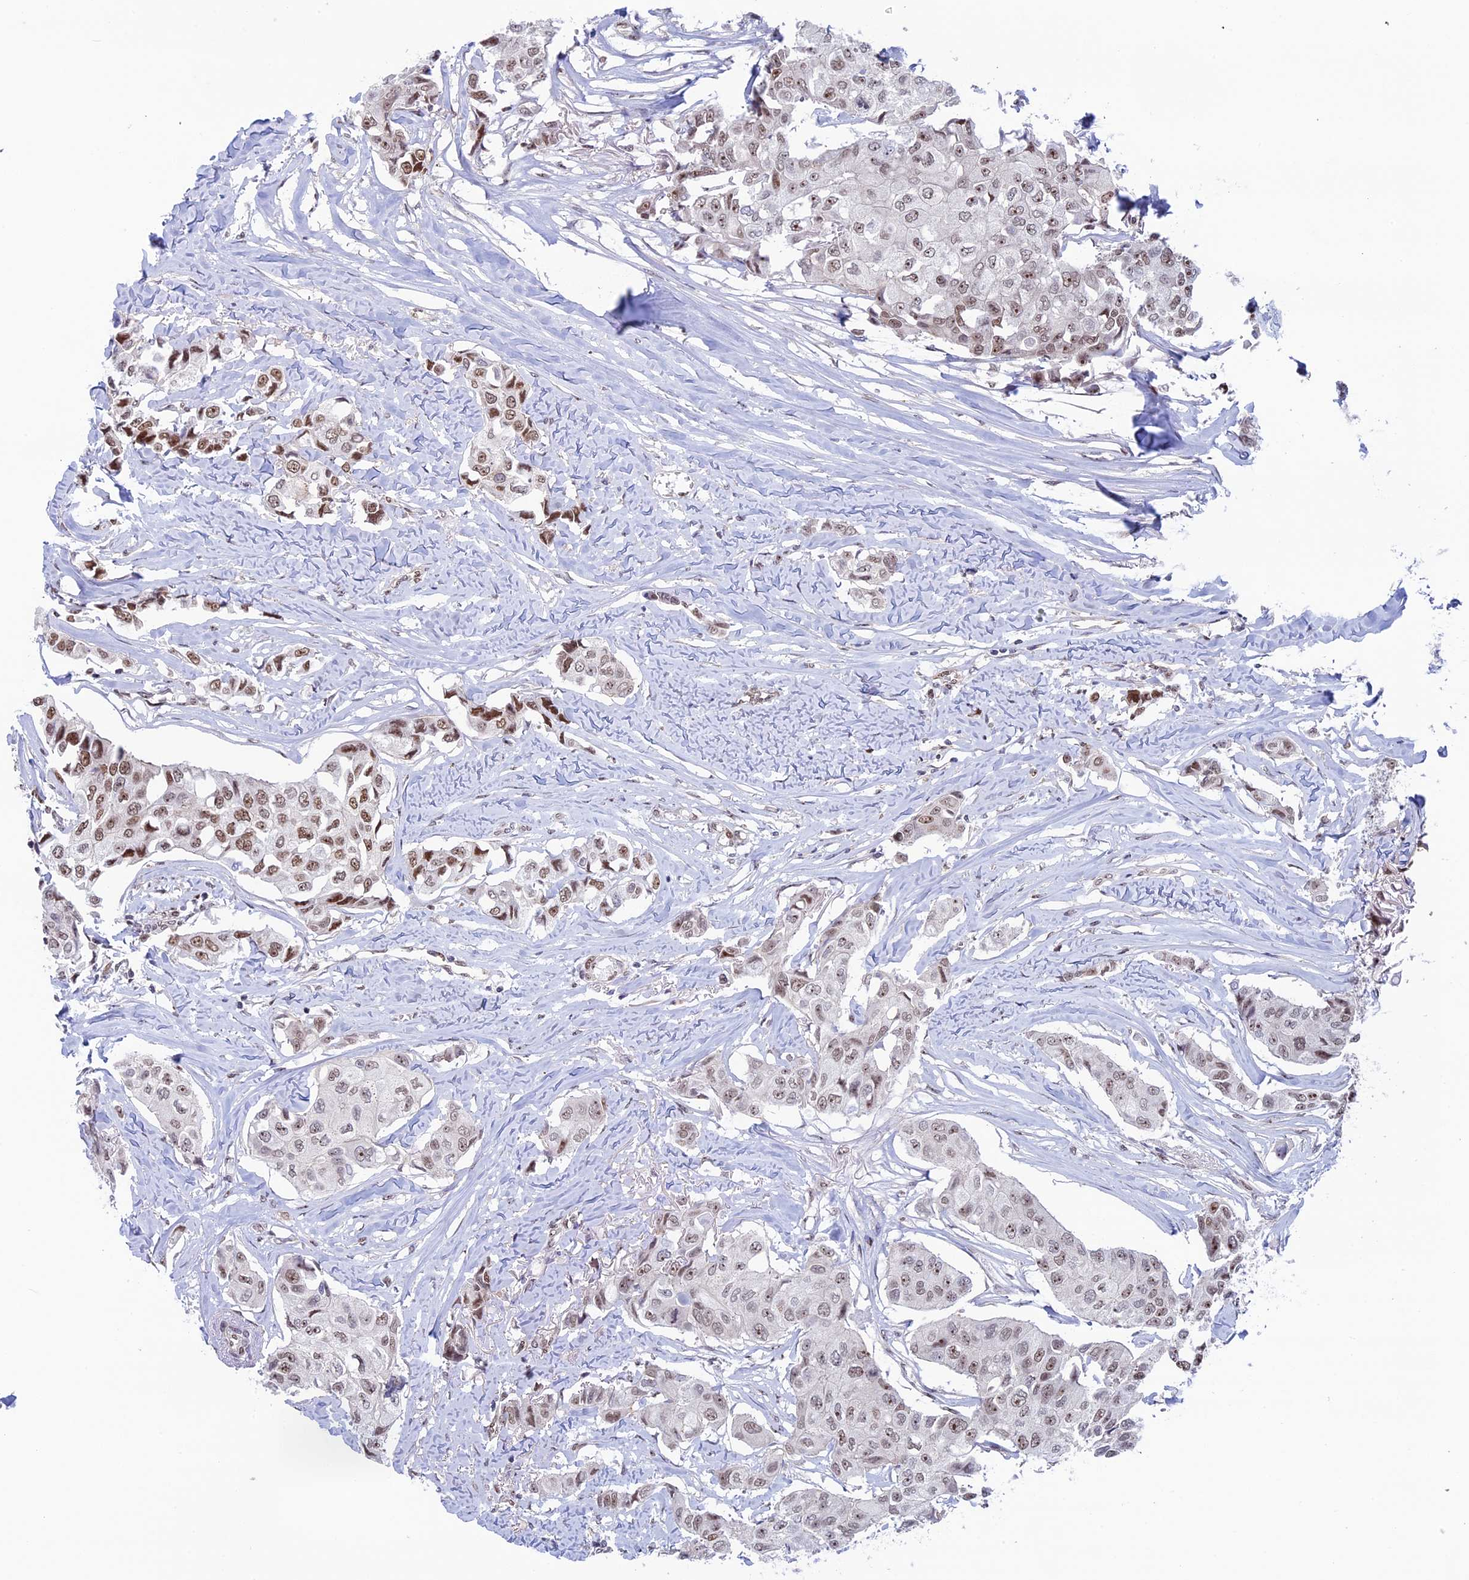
{"staining": {"intensity": "weak", "quantity": ">75%", "location": "nuclear"}, "tissue": "breast cancer", "cell_type": "Tumor cells", "image_type": "cancer", "snomed": [{"axis": "morphology", "description": "Duct carcinoma"}, {"axis": "topography", "description": "Breast"}], "caption": "Protein expression analysis of breast cancer (intraductal carcinoma) demonstrates weak nuclear staining in about >75% of tumor cells. (DAB (3,3'-diaminobenzidine) IHC, brown staining for protein, blue staining for nuclei).", "gene": "CCDC86", "patient": {"sex": "female", "age": 80}}